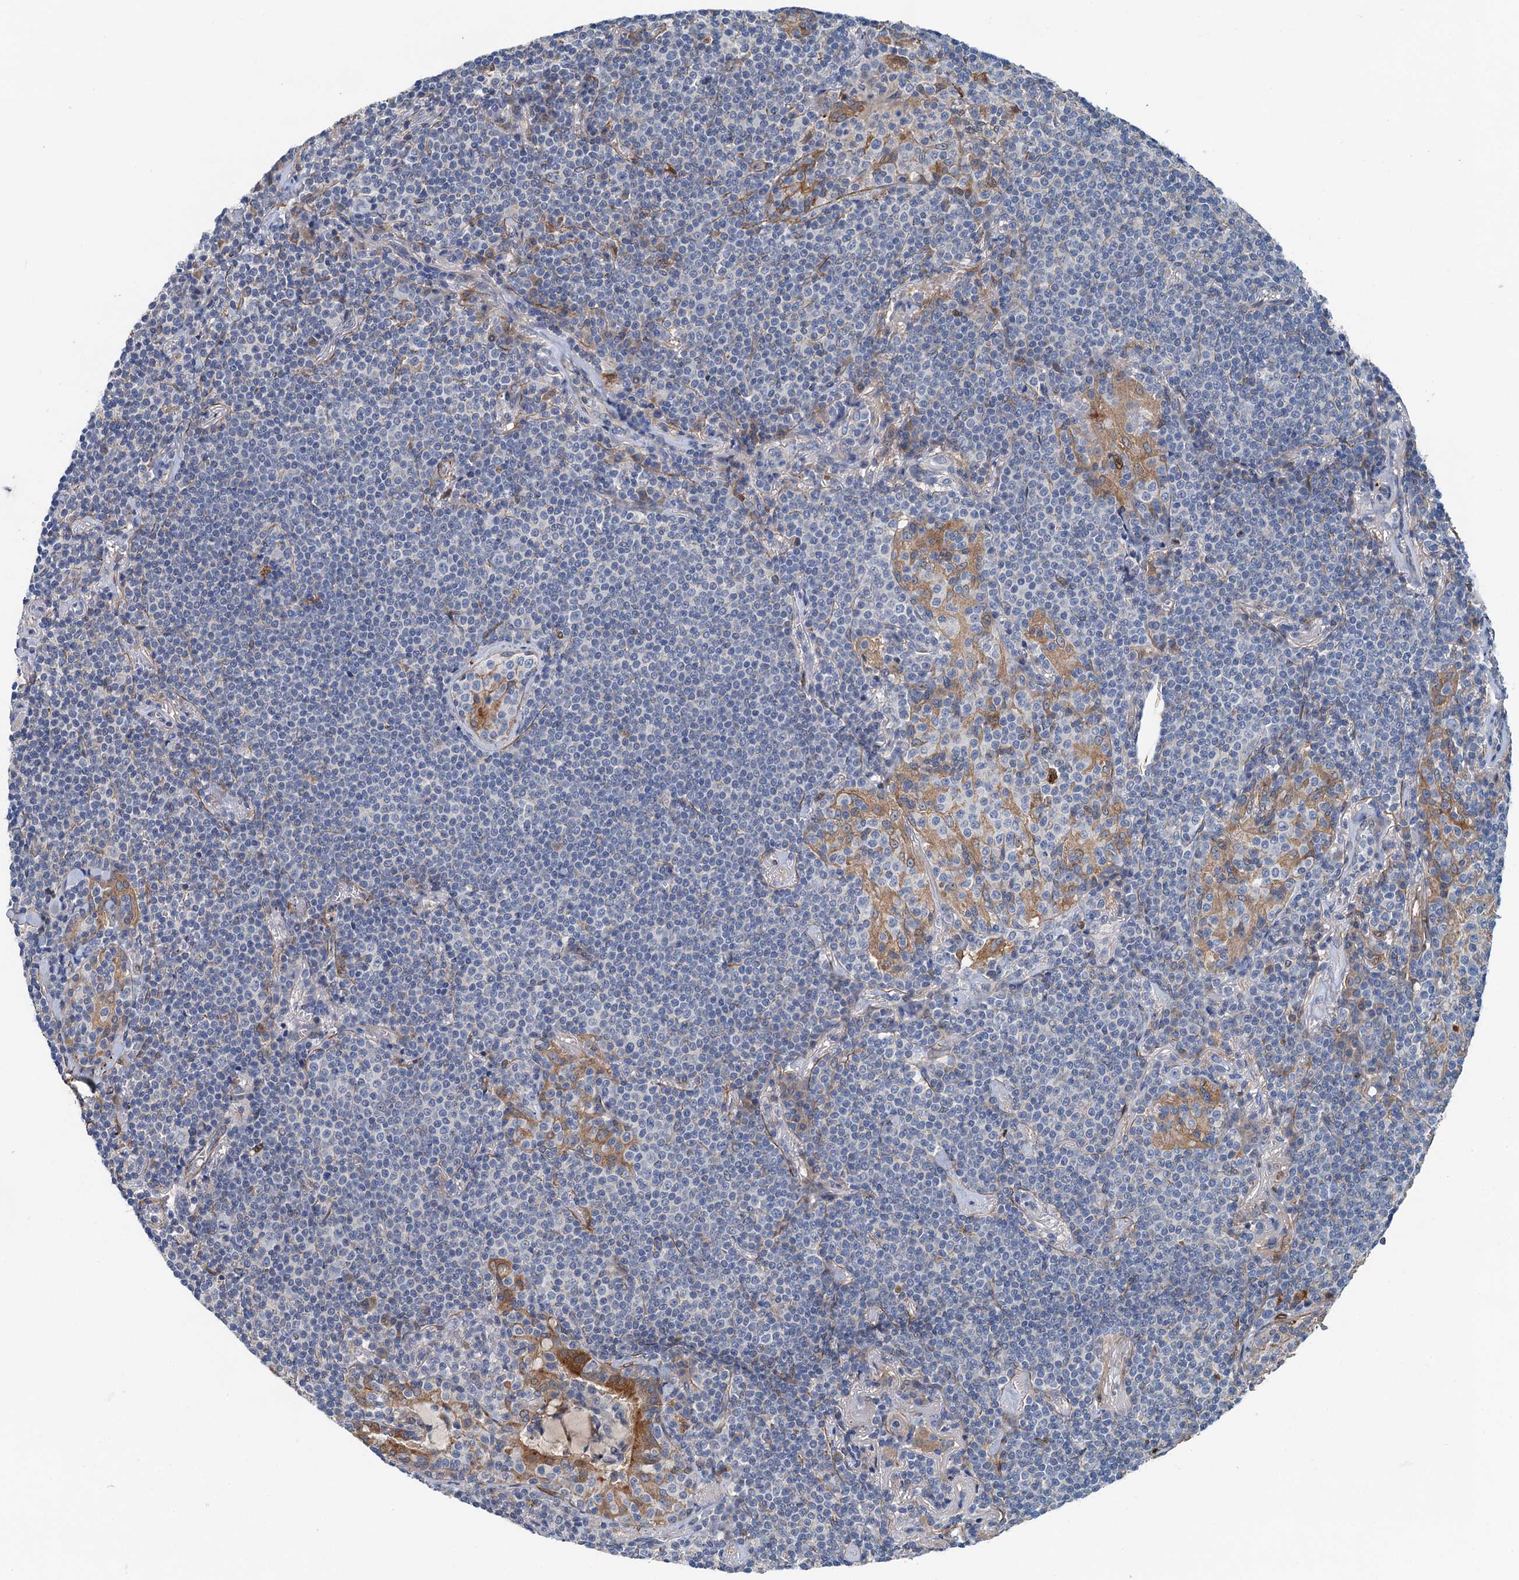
{"staining": {"intensity": "negative", "quantity": "none", "location": "none"}, "tissue": "lymphoma", "cell_type": "Tumor cells", "image_type": "cancer", "snomed": [{"axis": "morphology", "description": "Malignant lymphoma, non-Hodgkin's type, Low grade"}, {"axis": "topography", "description": "Lung"}], "caption": "Tumor cells are negative for brown protein staining in low-grade malignant lymphoma, non-Hodgkin's type. (DAB (3,3'-diaminobenzidine) immunohistochemistry visualized using brightfield microscopy, high magnification).", "gene": "CSTPP1", "patient": {"sex": "female", "age": 71}}